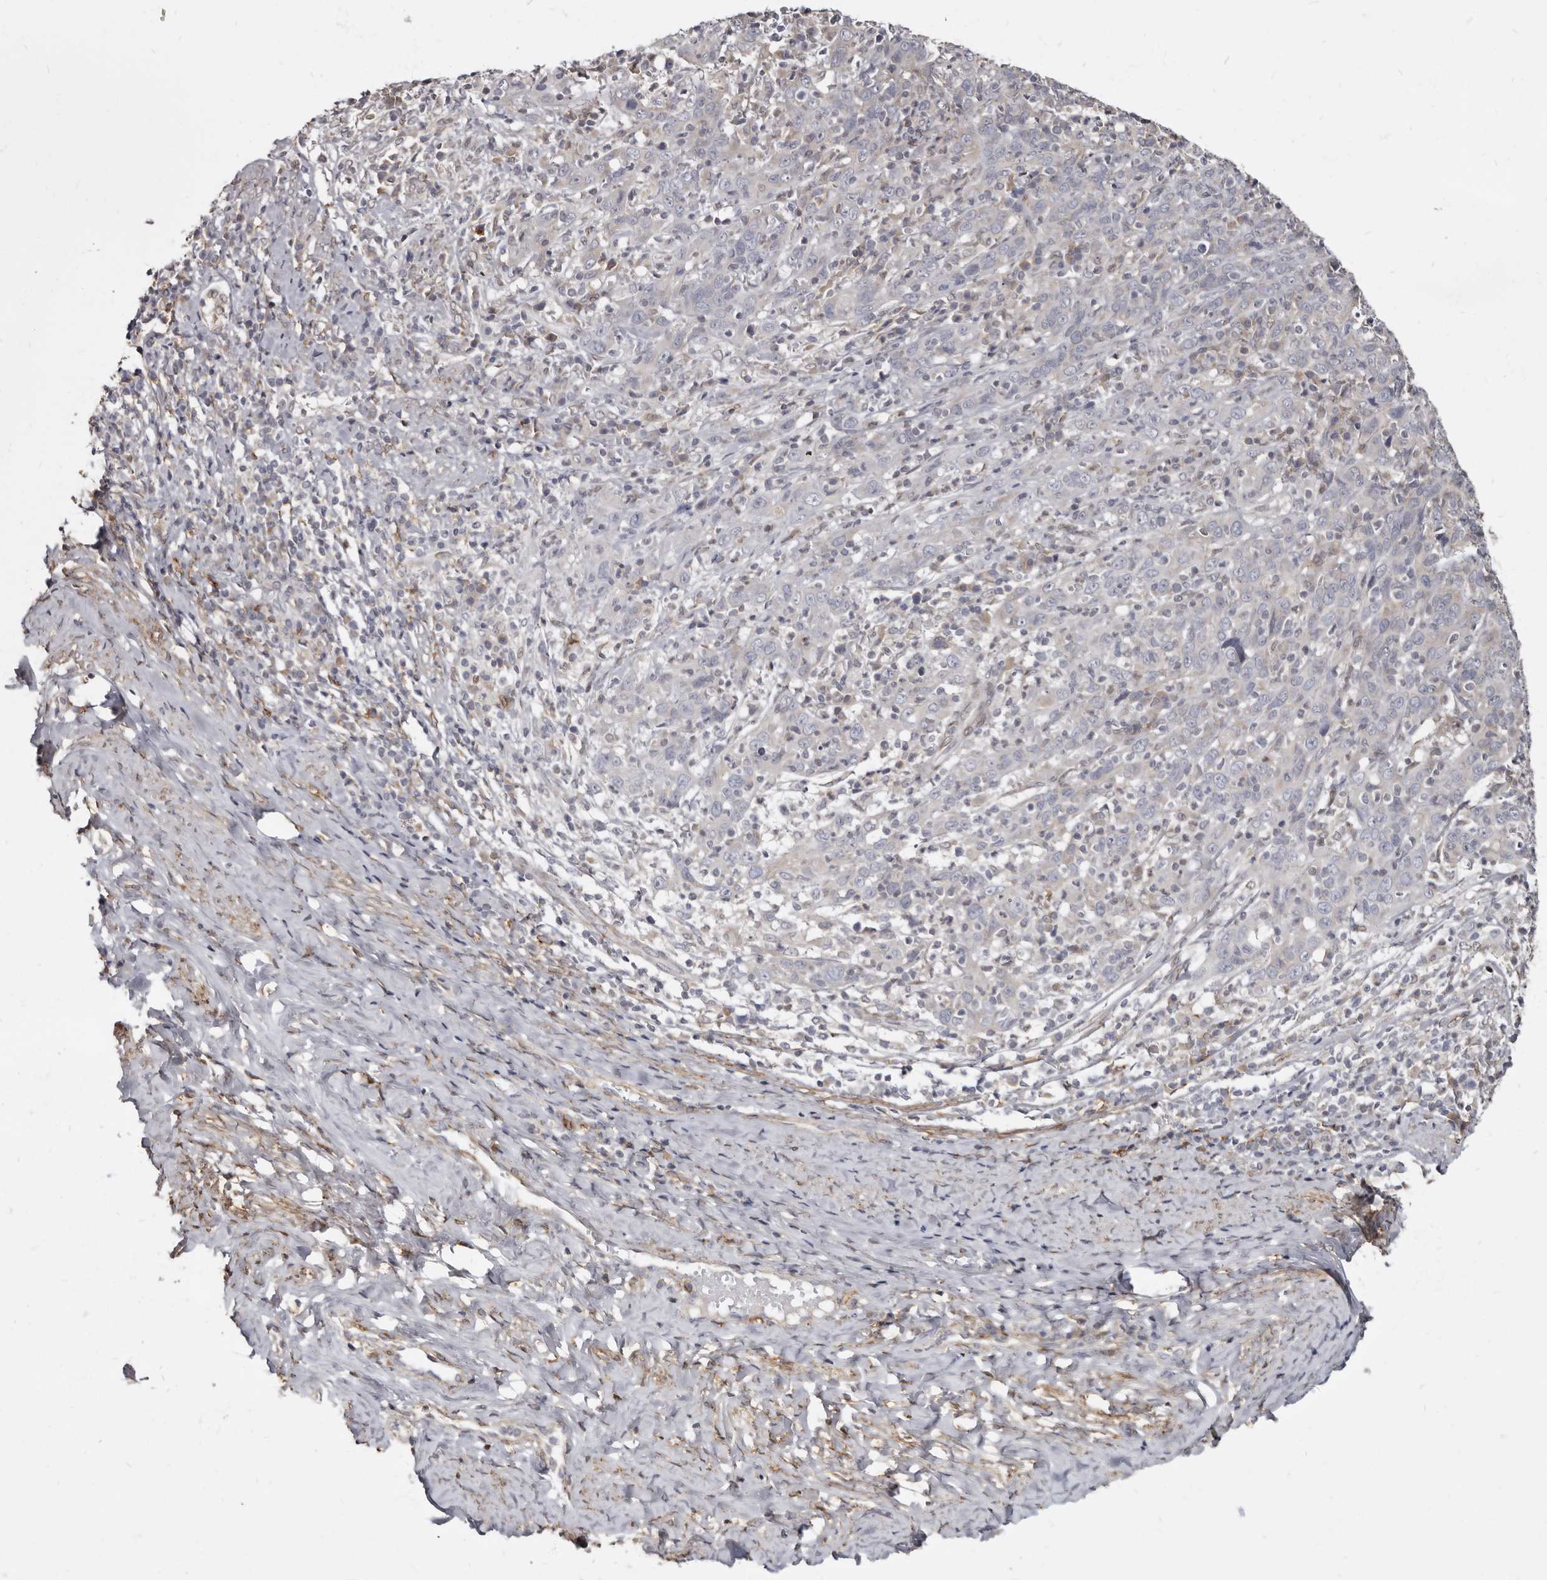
{"staining": {"intensity": "negative", "quantity": "none", "location": "none"}, "tissue": "cervical cancer", "cell_type": "Tumor cells", "image_type": "cancer", "snomed": [{"axis": "morphology", "description": "Squamous cell carcinoma, NOS"}, {"axis": "topography", "description": "Cervix"}], "caption": "Tumor cells are negative for protein expression in human cervical squamous cell carcinoma.", "gene": "MRGPRF", "patient": {"sex": "female", "age": 46}}